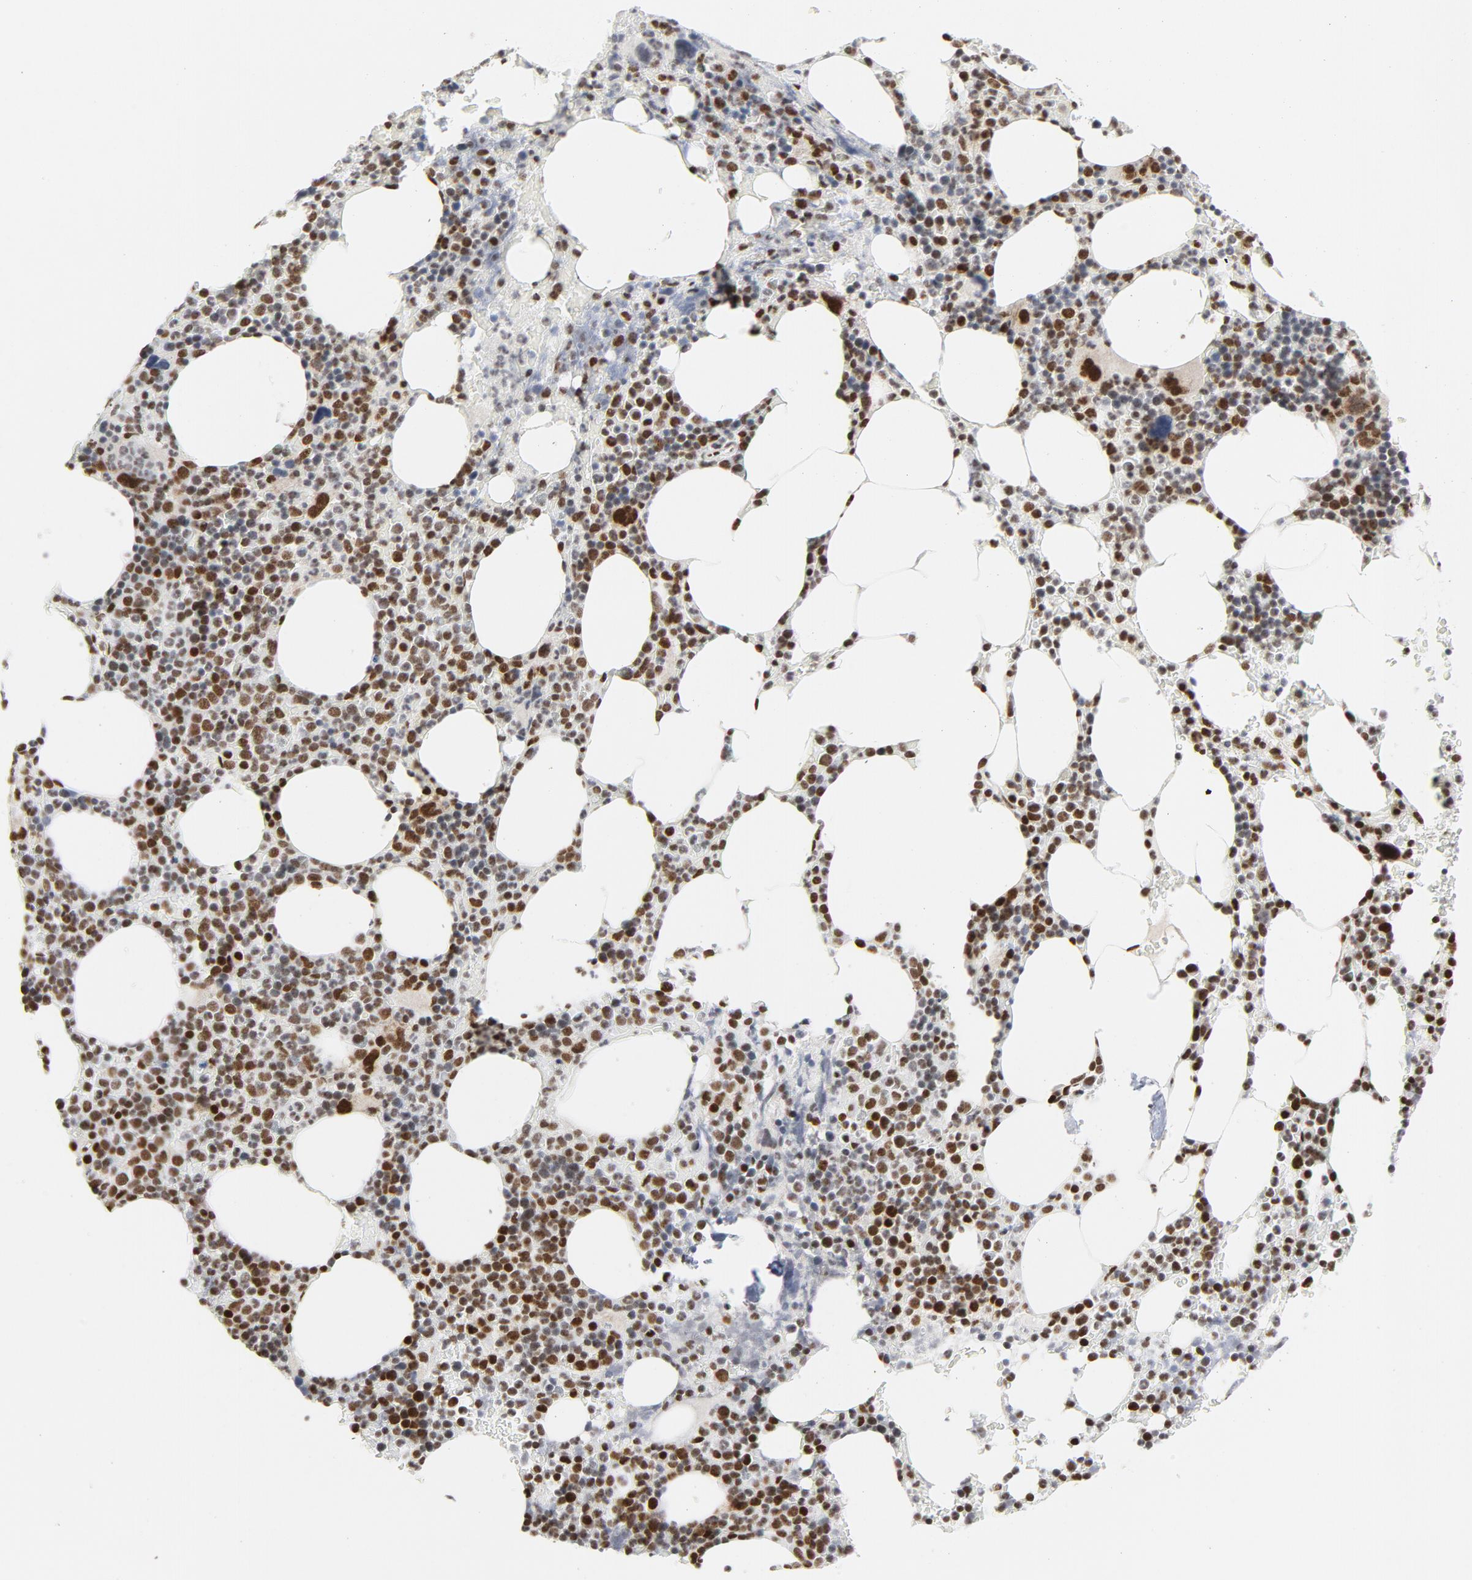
{"staining": {"intensity": "strong", "quantity": ">75%", "location": "nuclear"}, "tissue": "bone marrow", "cell_type": "Hematopoietic cells", "image_type": "normal", "snomed": [{"axis": "morphology", "description": "Normal tissue, NOS"}, {"axis": "topography", "description": "Bone marrow"}], "caption": "Immunohistochemical staining of normal human bone marrow exhibits >75% levels of strong nuclear protein staining in about >75% of hematopoietic cells. The staining is performed using DAB (3,3'-diaminobenzidine) brown chromogen to label protein expression. The nuclei are counter-stained blue using hematoxylin.", "gene": "ERCC1", "patient": {"sex": "female", "age": 66}}